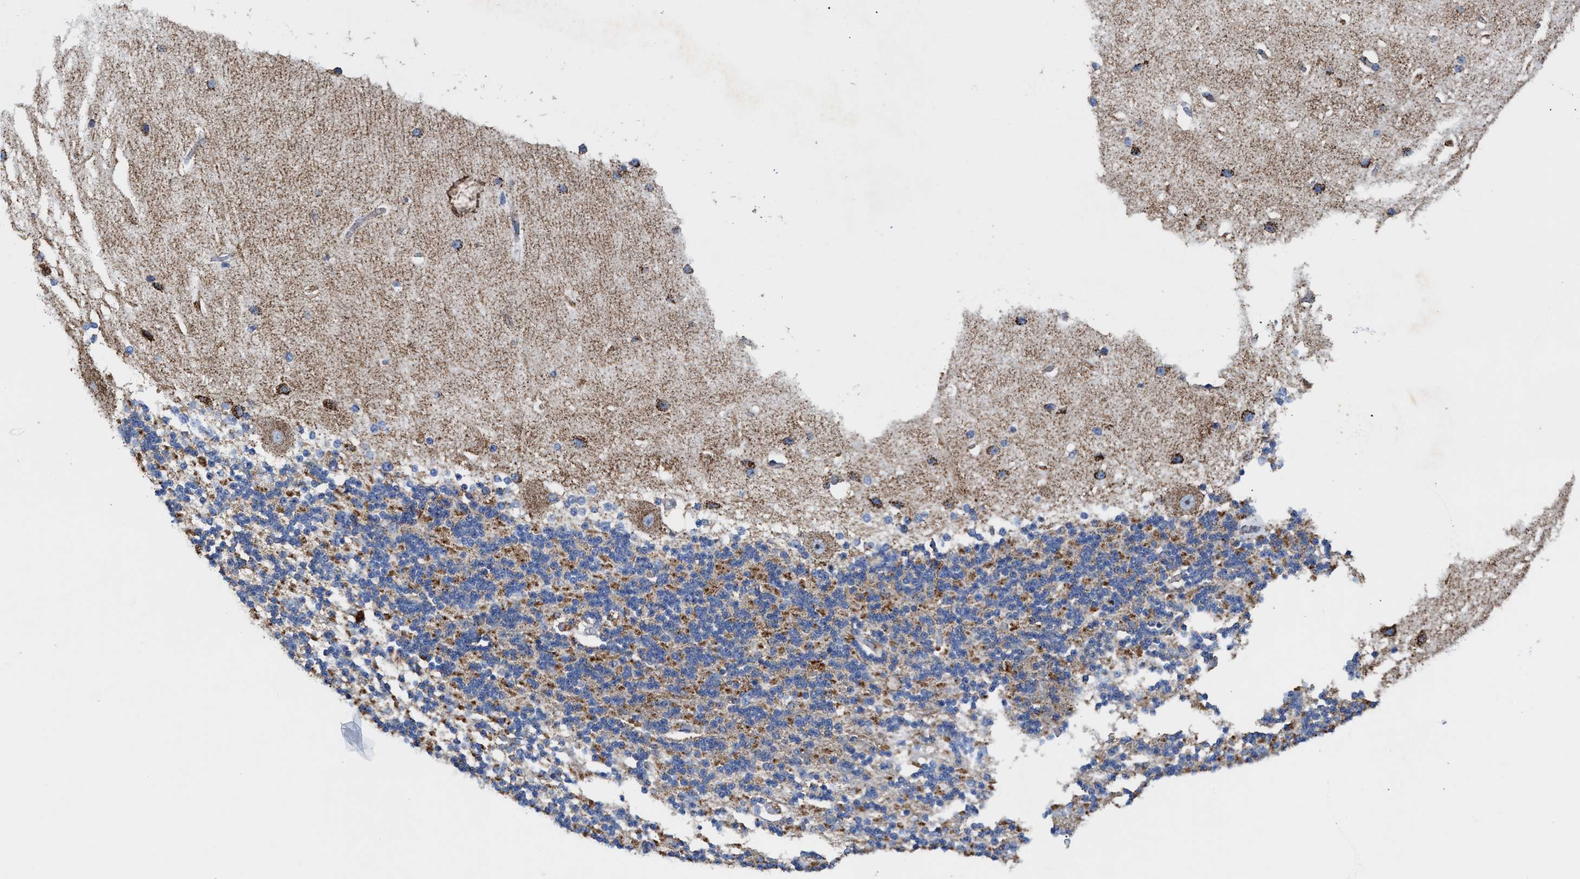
{"staining": {"intensity": "weak", "quantity": "<25%", "location": "cytoplasmic/membranous"}, "tissue": "cerebellum", "cell_type": "Cells in granular layer", "image_type": "normal", "snomed": [{"axis": "morphology", "description": "Normal tissue, NOS"}, {"axis": "topography", "description": "Cerebellum"}], "caption": "A photomicrograph of cerebellum stained for a protein demonstrates no brown staining in cells in granular layer.", "gene": "MECR", "patient": {"sex": "female", "age": 54}}